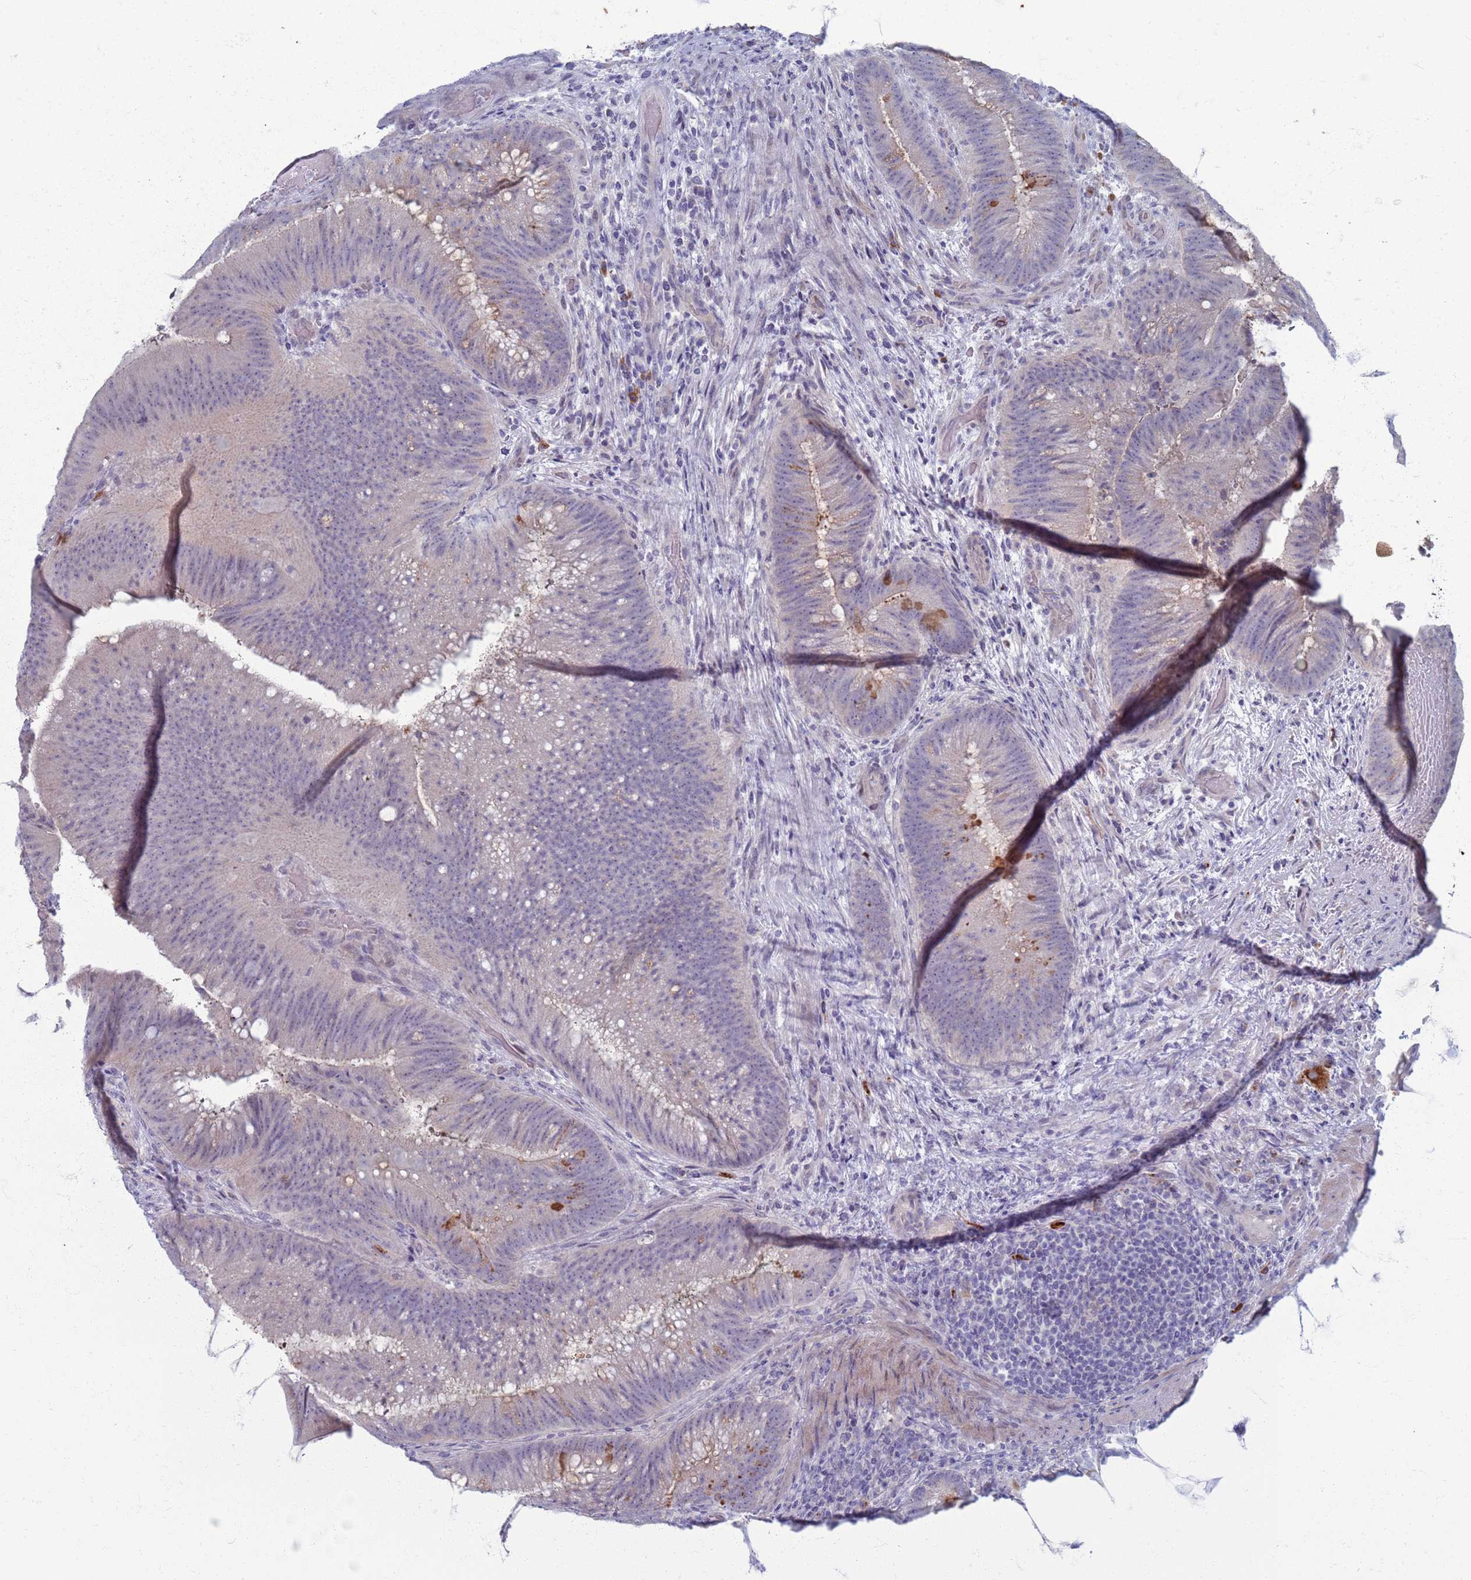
{"staining": {"intensity": "negative", "quantity": "none", "location": "none"}, "tissue": "colorectal cancer", "cell_type": "Tumor cells", "image_type": "cancer", "snomed": [{"axis": "morphology", "description": "Adenocarcinoma, NOS"}, {"axis": "topography", "description": "Colon"}], "caption": "There is no significant expression in tumor cells of colorectal cancer (adenocarcinoma). (DAB immunohistochemistry visualized using brightfield microscopy, high magnification).", "gene": "CLCA2", "patient": {"sex": "female", "age": 43}}